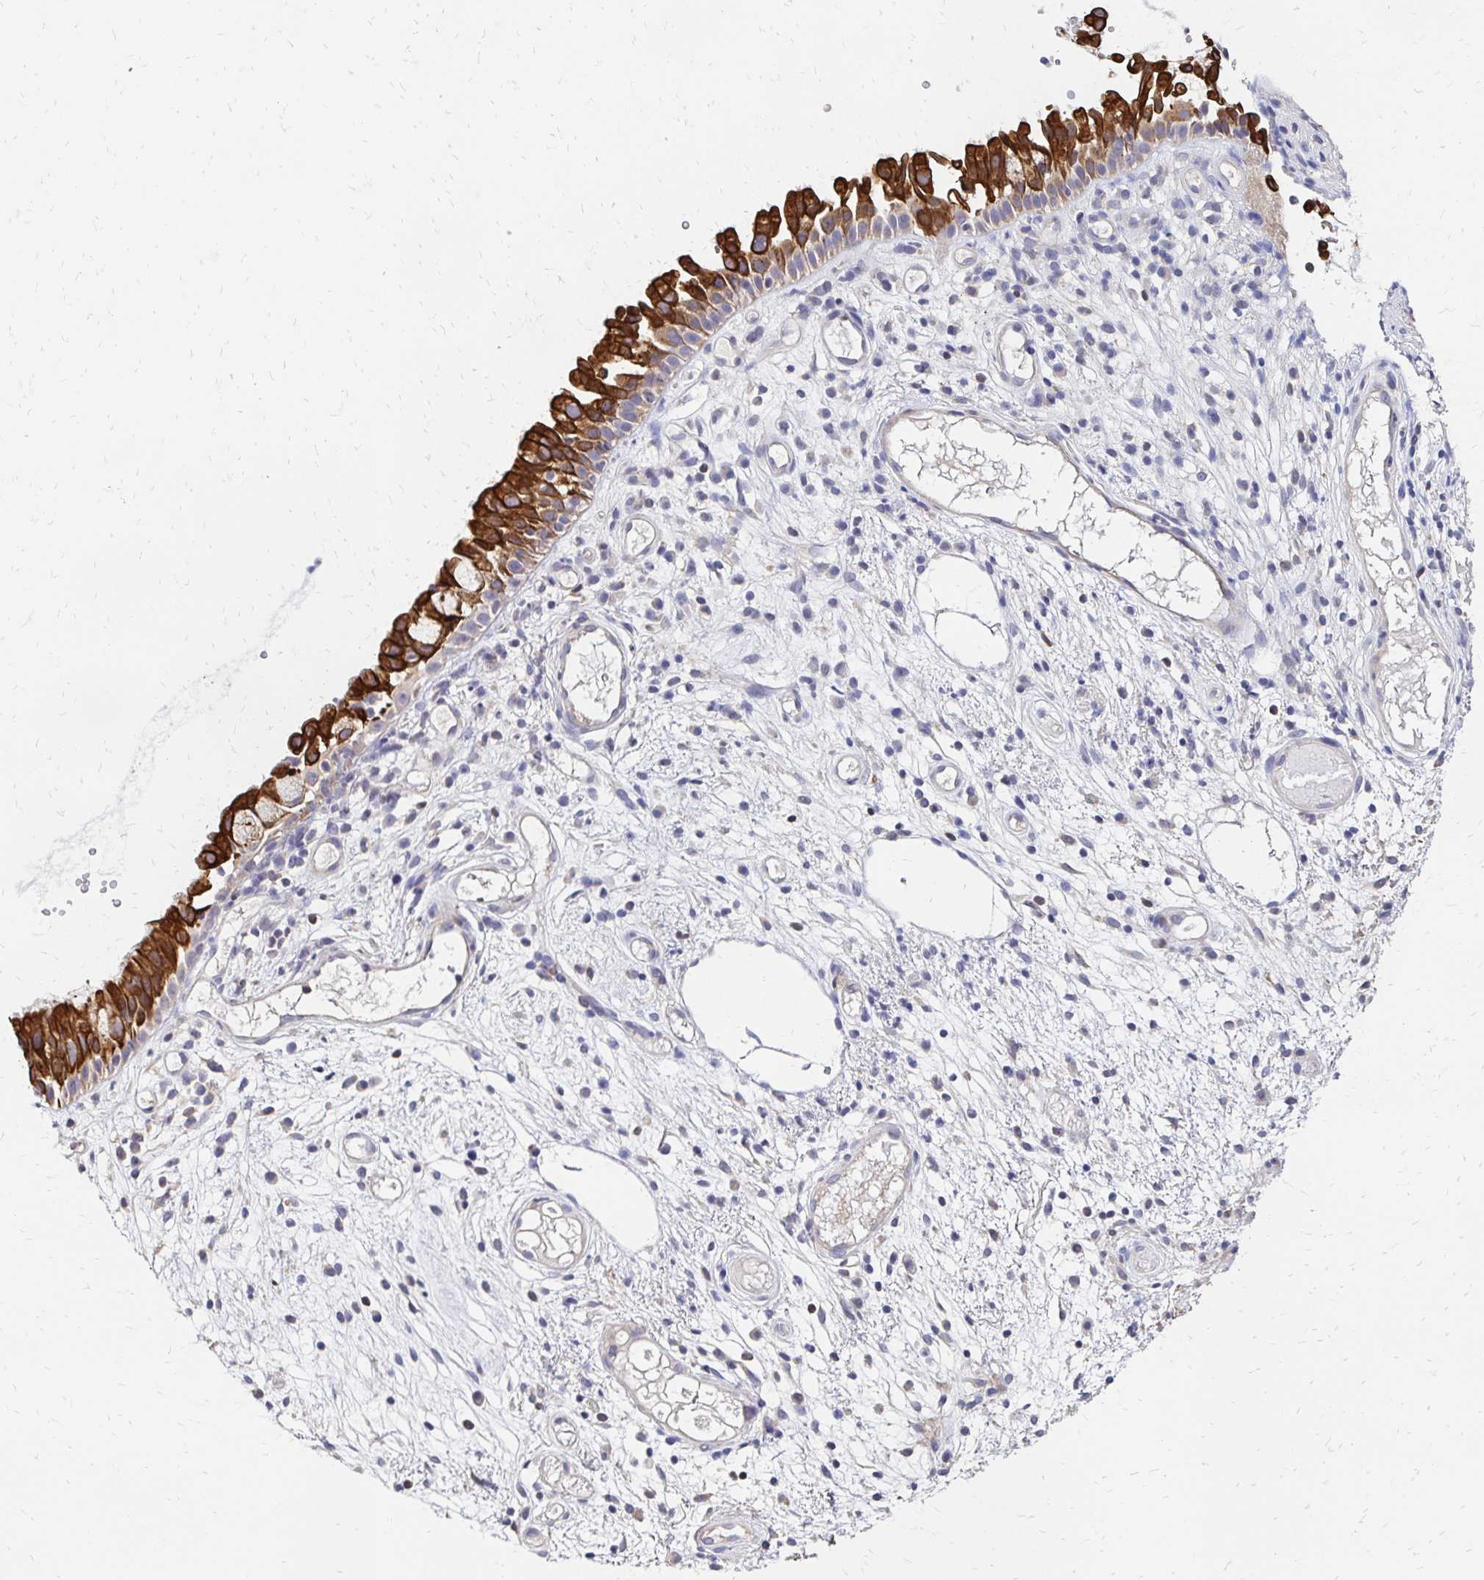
{"staining": {"intensity": "strong", "quantity": ">75%", "location": "cytoplasmic/membranous"}, "tissue": "nasopharynx", "cell_type": "Respiratory epithelial cells", "image_type": "normal", "snomed": [{"axis": "morphology", "description": "Normal tissue, NOS"}, {"axis": "morphology", "description": "Inflammation, NOS"}, {"axis": "topography", "description": "Nasopharynx"}], "caption": "Protein expression by immunohistochemistry shows strong cytoplasmic/membranous positivity in about >75% of respiratory epithelial cells in normal nasopharynx. The staining was performed using DAB to visualize the protein expression in brown, while the nuclei were stained in blue with hematoxylin (Magnification: 20x).", "gene": "DTNB", "patient": {"sex": "male", "age": 54}}